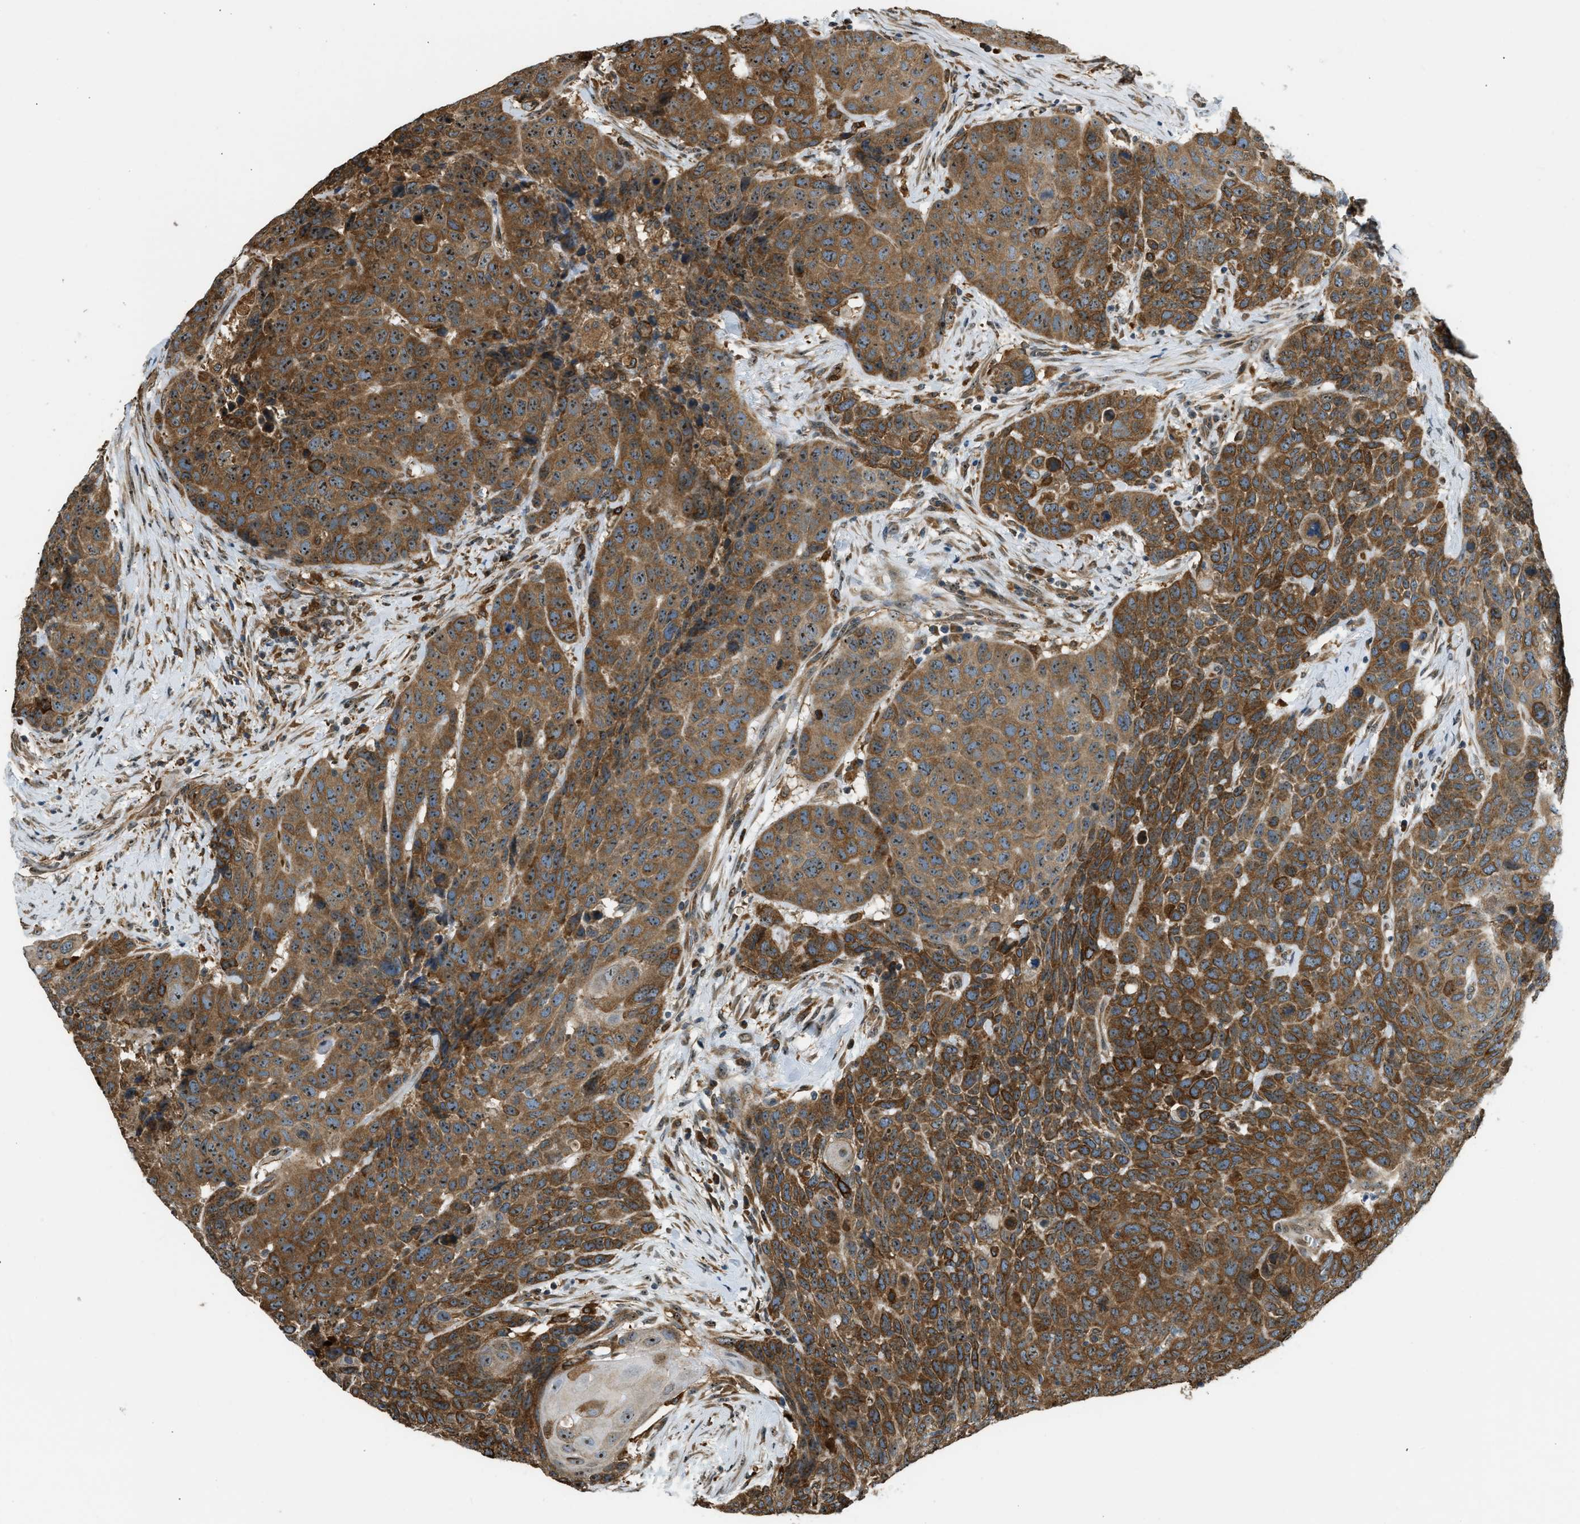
{"staining": {"intensity": "strong", "quantity": ">75%", "location": "cytoplasmic/membranous,nuclear"}, "tissue": "head and neck cancer", "cell_type": "Tumor cells", "image_type": "cancer", "snomed": [{"axis": "morphology", "description": "Squamous cell carcinoma, NOS"}, {"axis": "topography", "description": "Head-Neck"}], "caption": "This micrograph demonstrates IHC staining of human head and neck cancer, with high strong cytoplasmic/membranous and nuclear staining in approximately >75% of tumor cells.", "gene": "OS9", "patient": {"sex": "male", "age": 66}}